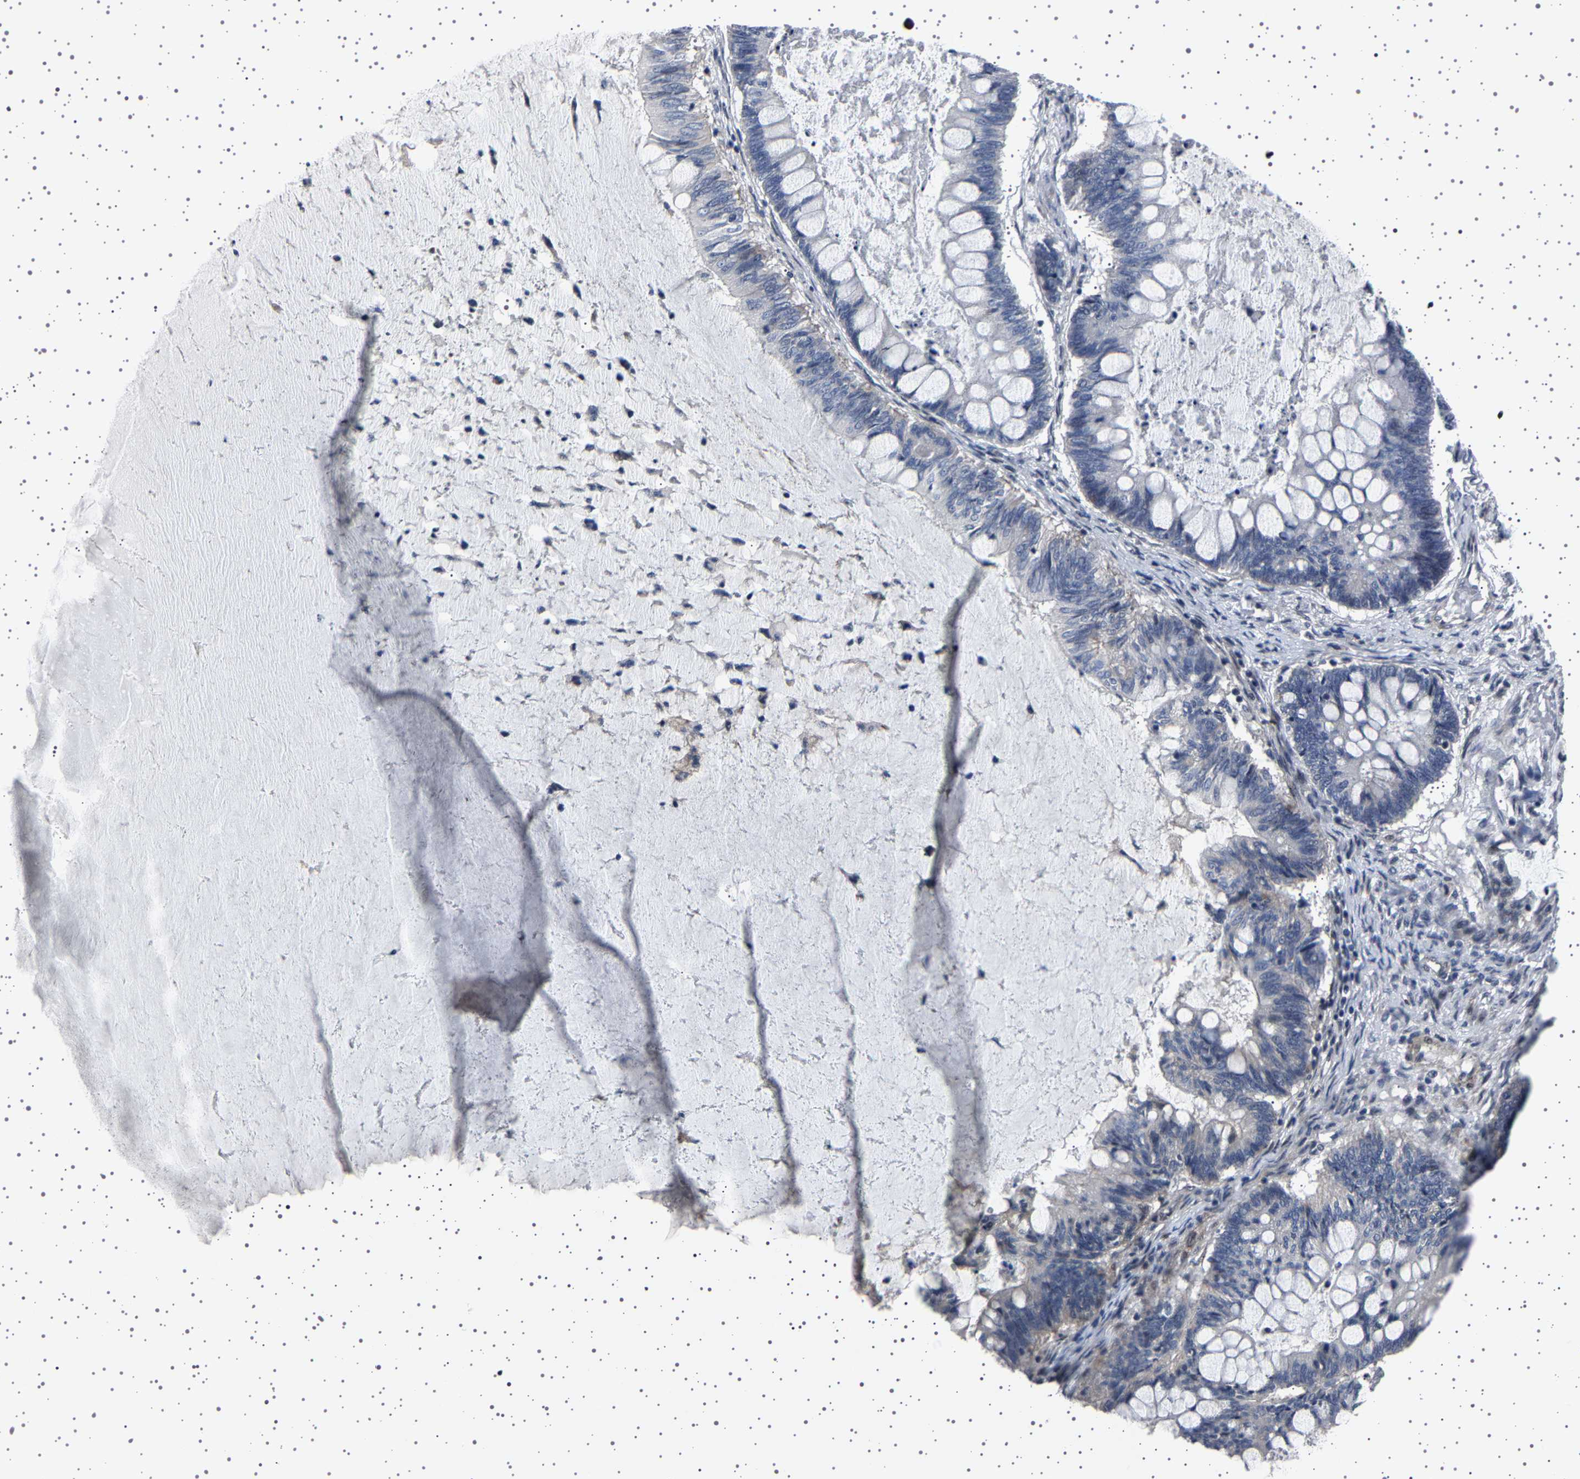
{"staining": {"intensity": "negative", "quantity": "none", "location": "none"}, "tissue": "ovarian cancer", "cell_type": "Tumor cells", "image_type": "cancer", "snomed": [{"axis": "morphology", "description": "Cystadenocarcinoma, mucinous, NOS"}, {"axis": "topography", "description": "Ovary"}], "caption": "High power microscopy image of an IHC image of ovarian cancer, revealing no significant staining in tumor cells.", "gene": "PAK5", "patient": {"sex": "female", "age": 61}}